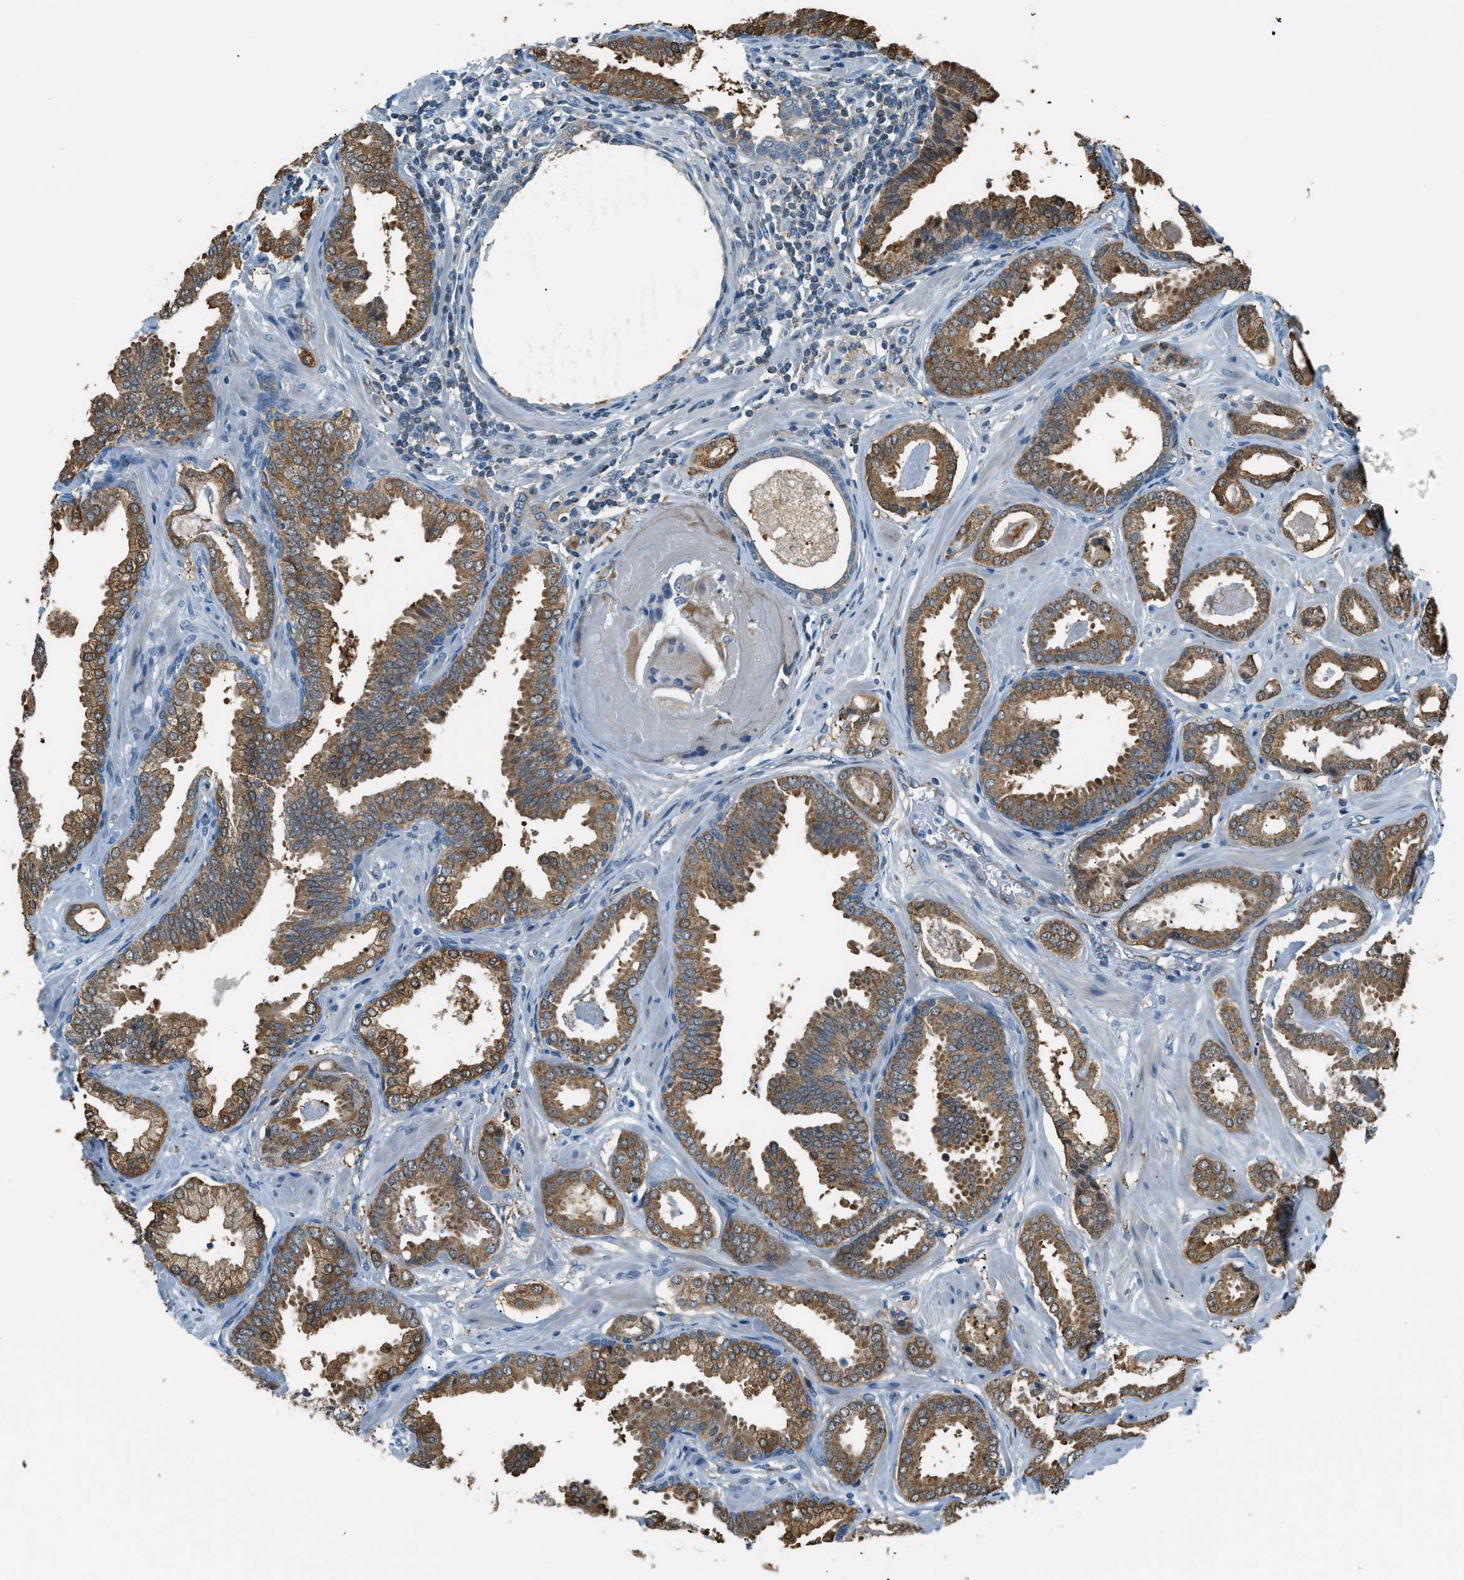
{"staining": {"intensity": "moderate", "quantity": ">75%", "location": "cytoplasmic/membranous"}, "tissue": "prostate cancer", "cell_type": "Tumor cells", "image_type": "cancer", "snomed": [{"axis": "morphology", "description": "Adenocarcinoma, Low grade"}, {"axis": "topography", "description": "Prostate"}], "caption": "DAB immunohistochemical staining of adenocarcinoma (low-grade) (prostate) exhibits moderate cytoplasmic/membranous protein staining in approximately >75% of tumor cells.", "gene": "PIGG", "patient": {"sex": "male", "age": 53}}